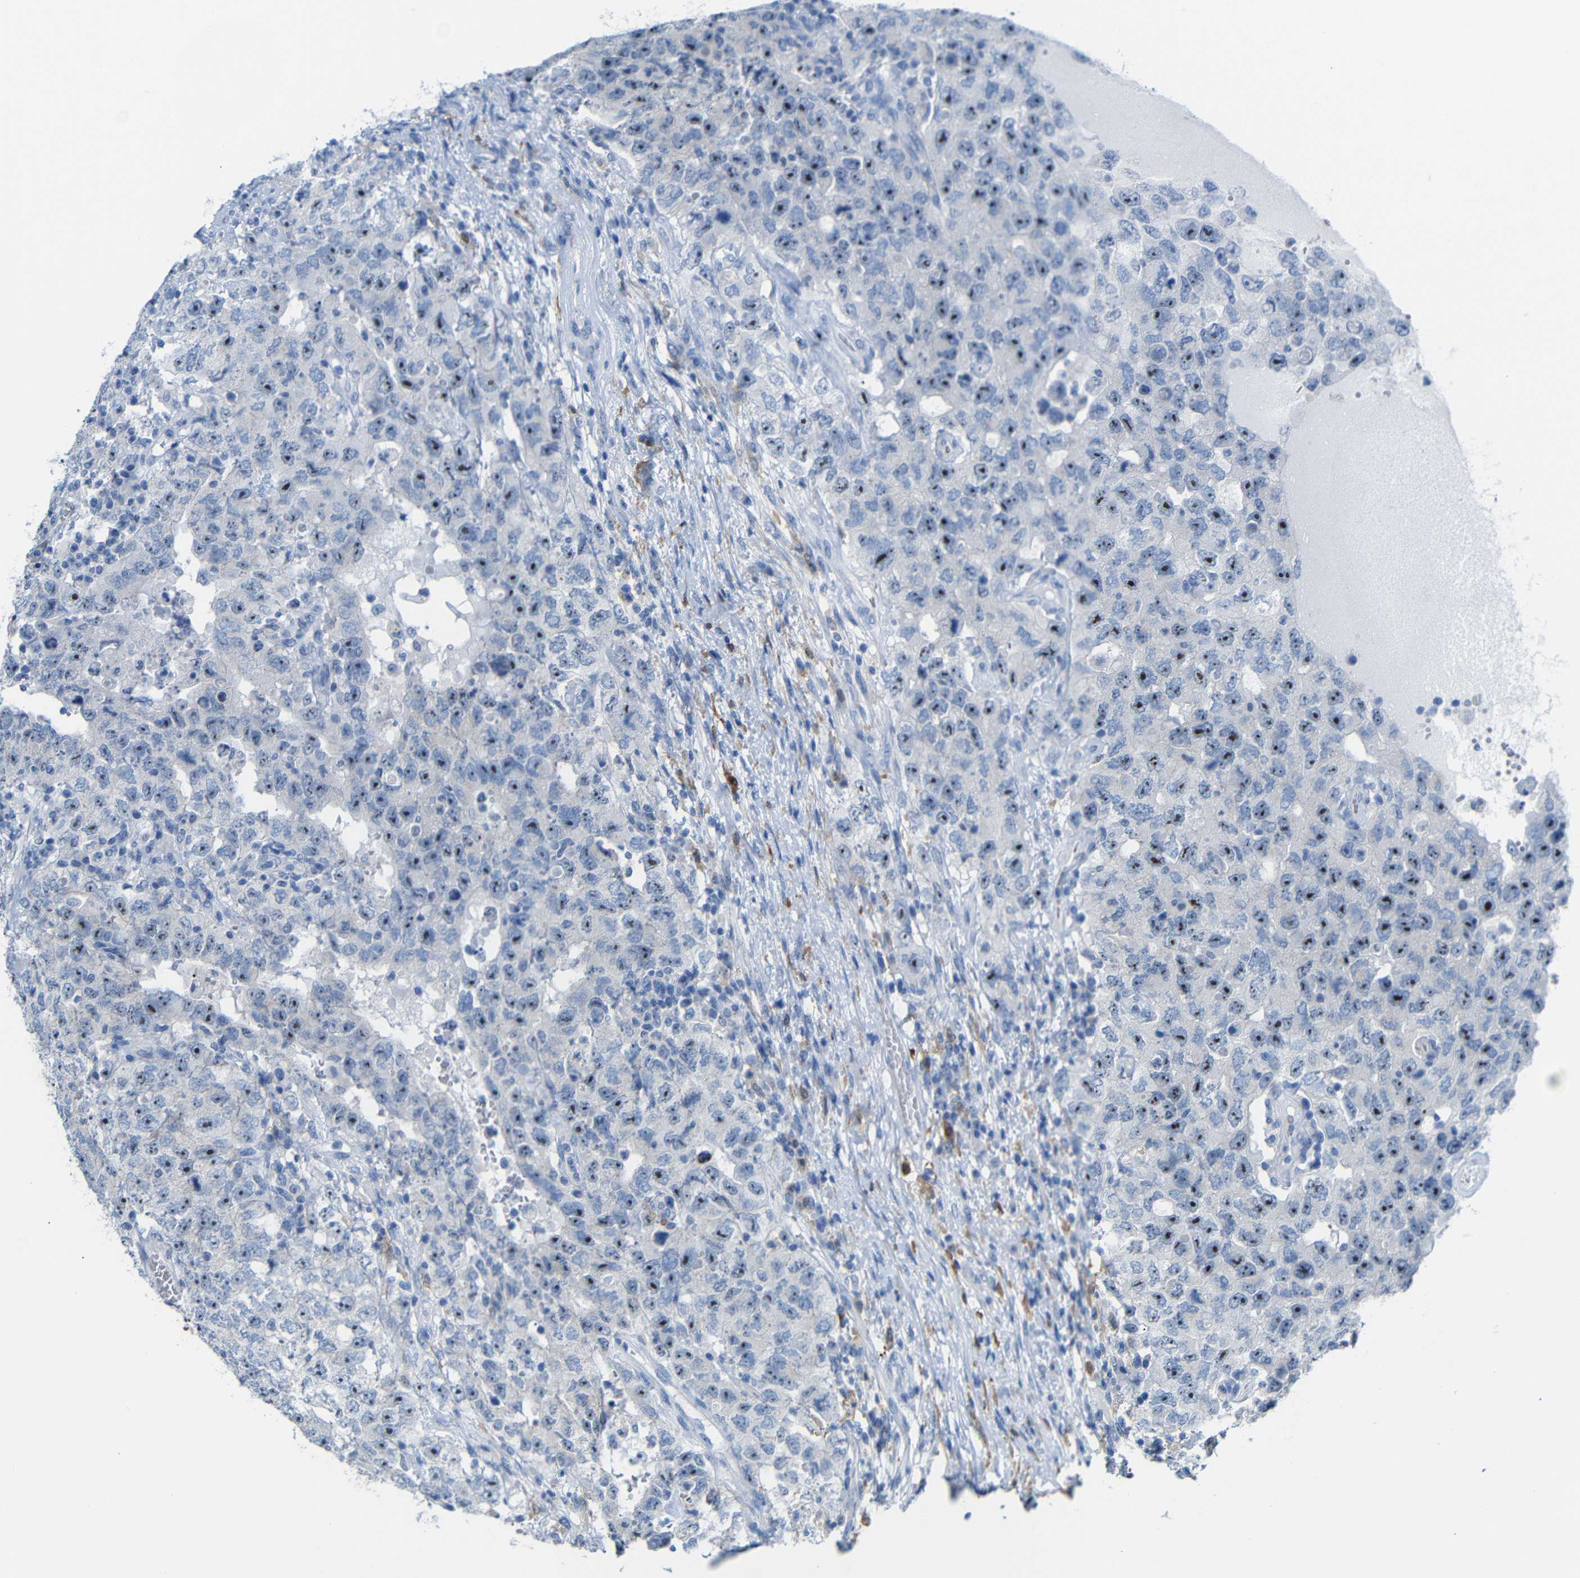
{"staining": {"intensity": "strong", "quantity": ">75%", "location": "nuclear"}, "tissue": "testis cancer", "cell_type": "Tumor cells", "image_type": "cancer", "snomed": [{"axis": "morphology", "description": "Carcinoma, Embryonal, NOS"}, {"axis": "topography", "description": "Testis"}], "caption": "Embryonal carcinoma (testis) tissue demonstrates strong nuclear staining in approximately >75% of tumor cells The protein of interest is shown in brown color, while the nuclei are stained blue.", "gene": "C1orf210", "patient": {"sex": "male", "age": 26}}